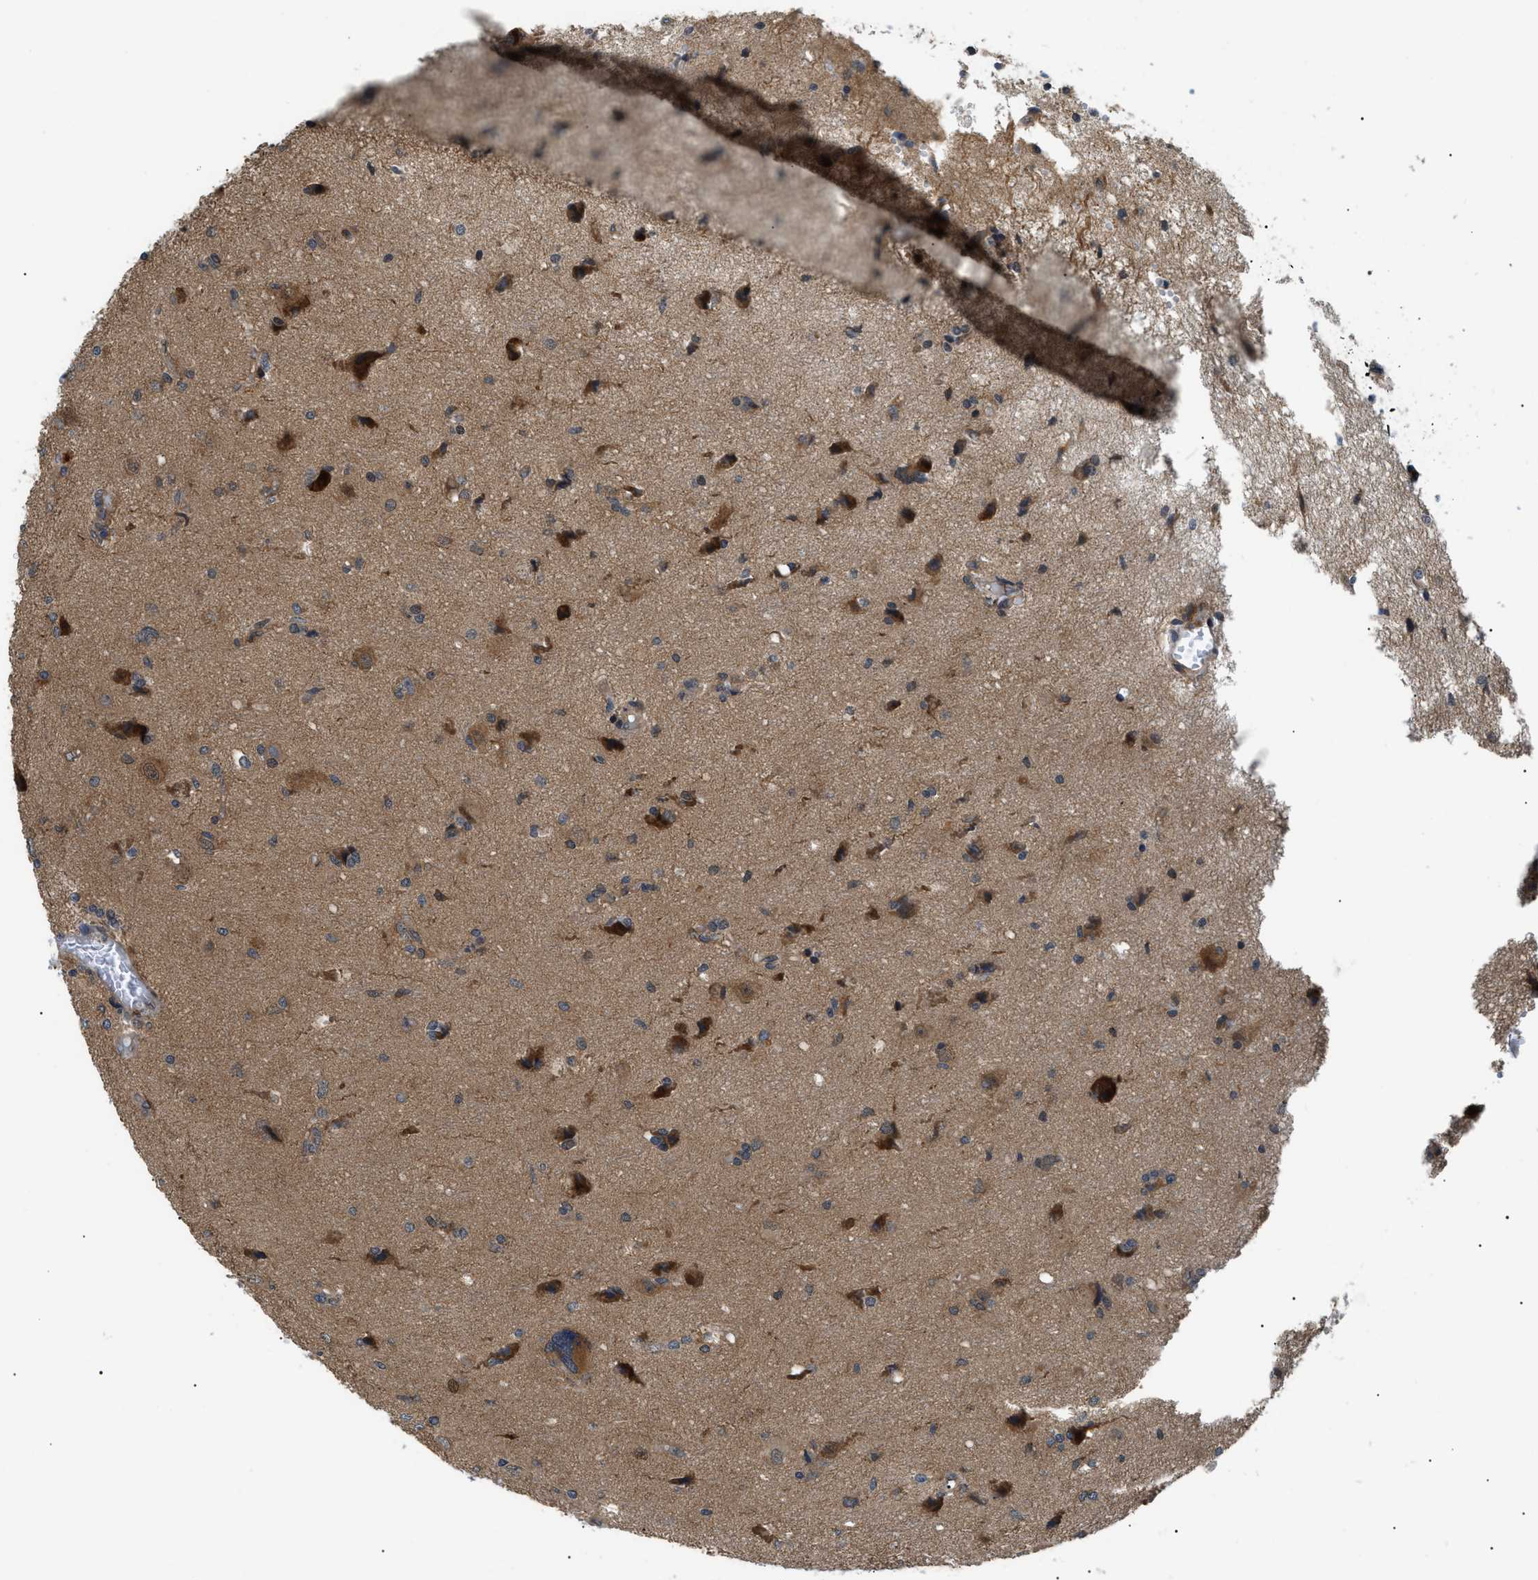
{"staining": {"intensity": "moderate", "quantity": "<25%", "location": "cytoplasmic/membranous"}, "tissue": "glioma", "cell_type": "Tumor cells", "image_type": "cancer", "snomed": [{"axis": "morphology", "description": "Glioma, malignant, High grade"}, {"axis": "topography", "description": "Brain"}], "caption": "This is a histology image of immunohistochemistry (IHC) staining of glioma, which shows moderate positivity in the cytoplasmic/membranous of tumor cells.", "gene": "SRPK1", "patient": {"sex": "female", "age": 59}}